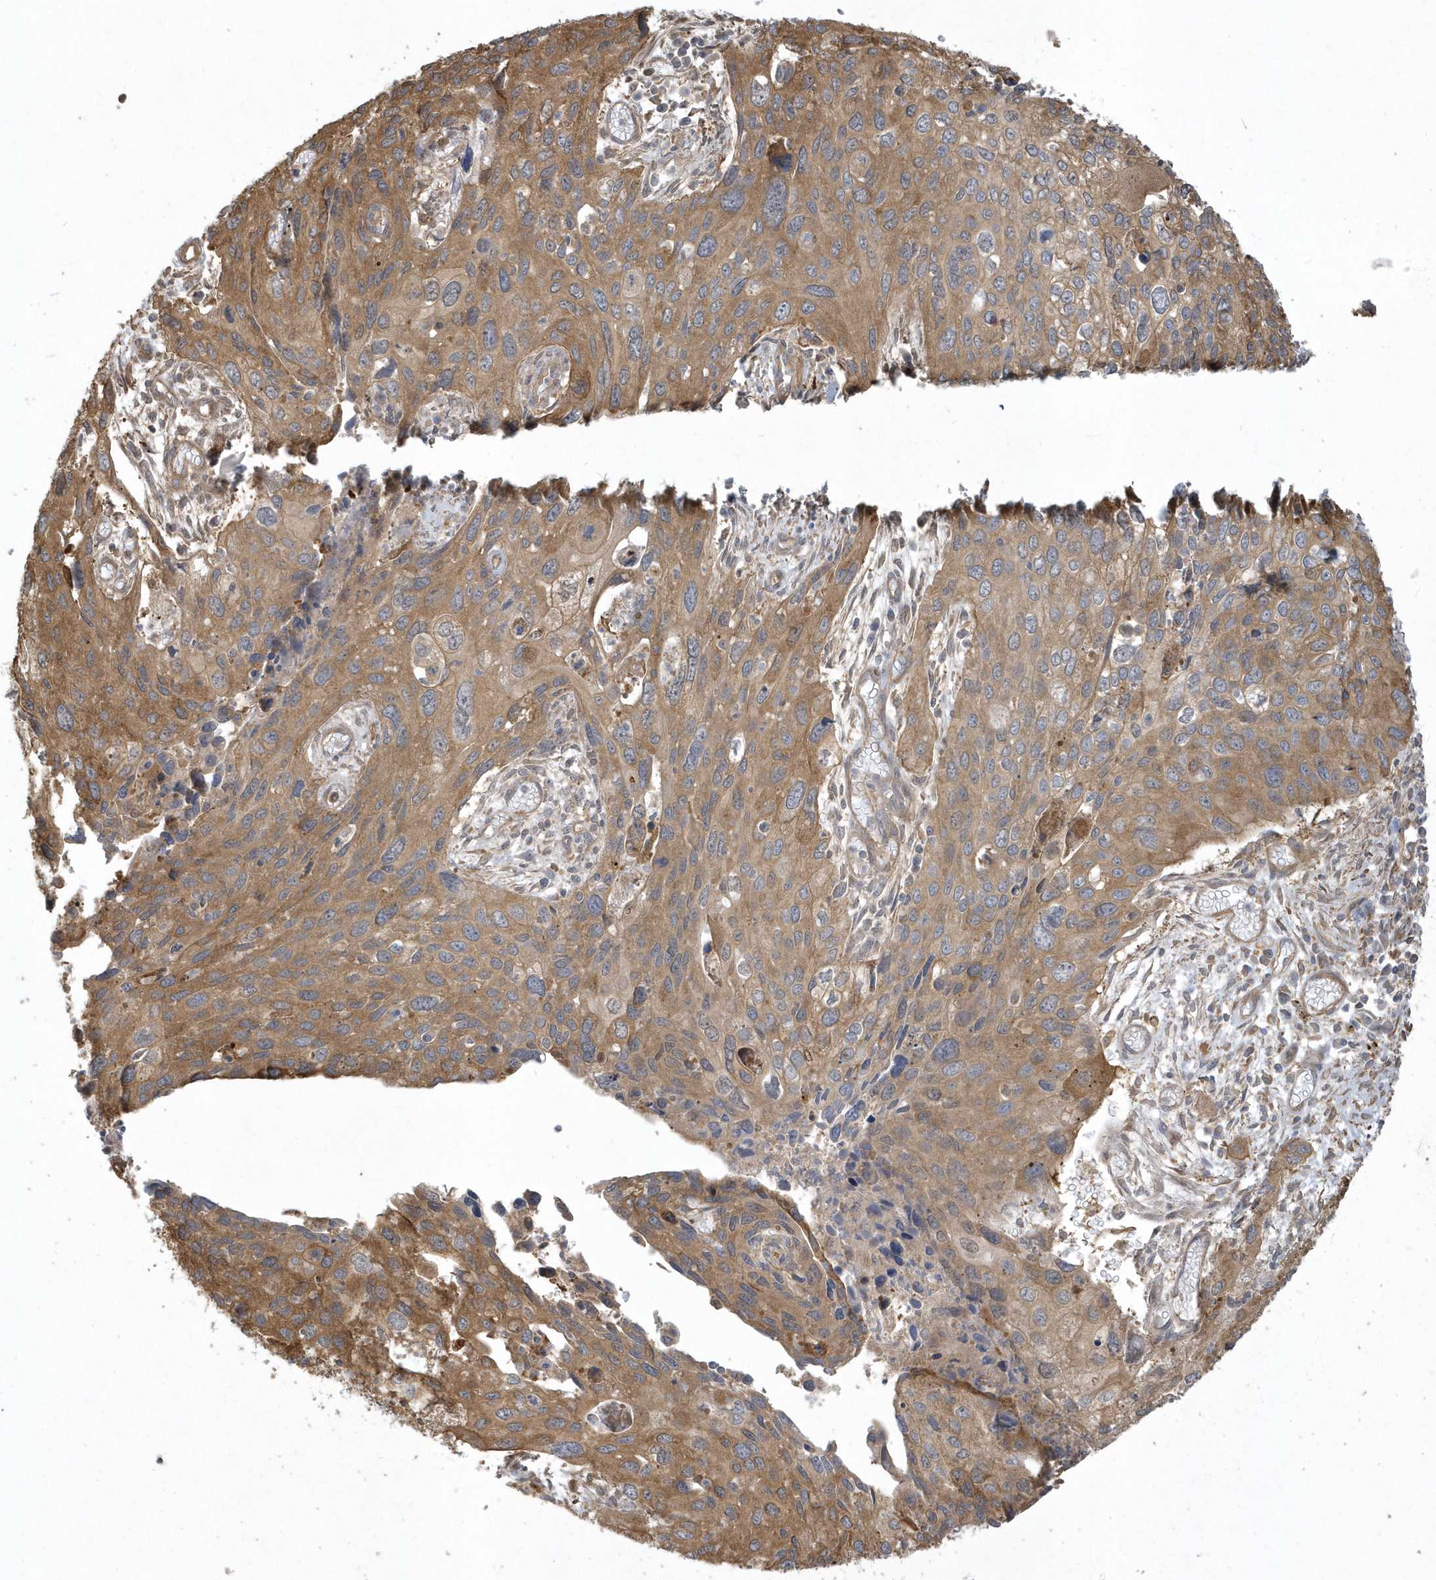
{"staining": {"intensity": "moderate", "quantity": ">75%", "location": "cytoplasmic/membranous"}, "tissue": "cervical cancer", "cell_type": "Tumor cells", "image_type": "cancer", "snomed": [{"axis": "morphology", "description": "Squamous cell carcinoma, NOS"}, {"axis": "topography", "description": "Cervix"}], "caption": "Approximately >75% of tumor cells in cervical cancer (squamous cell carcinoma) reveal moderate cytoplasmic/membranous protein expression as visualized by brown immunohistochemical staining.", "gene": "HNMT", "patient": {"sex": "female", "age": 55}}